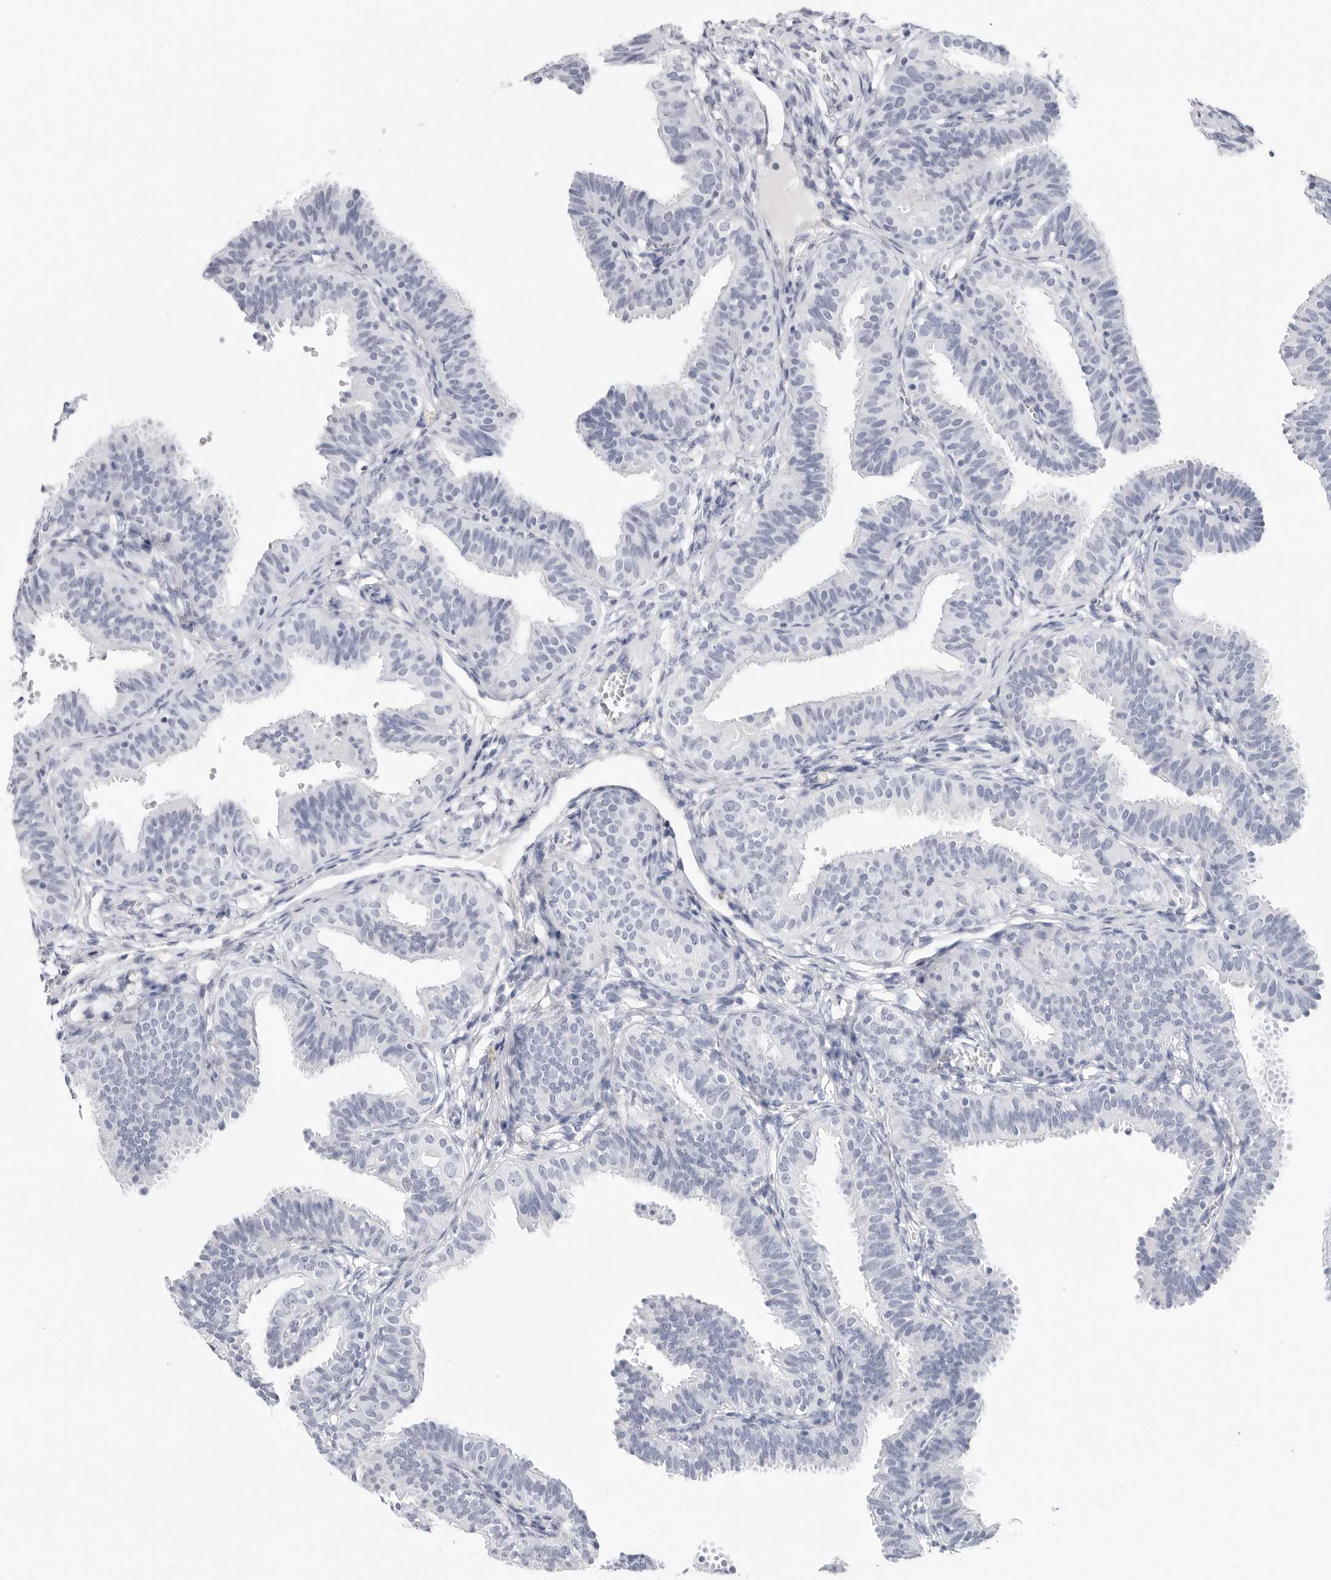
{"staining": {"intensity": "negative", "quantity": "none", "location": "none"}, "tissue": "fallopian tube", "cell_type": "Glandular cells", "image_type": "normal", "snomed": [{"axis": "morphology", "description": "Normal tissue, NOS"}, {"axis": "topography", "description": "Fallopian tube"}], "caption": "There is no significant staining in glandular cells of fallopian tube. (Immunohistochemistry, brightfield microscopy, high magnification).", "gene": "SLC19A1", "patient": {"sex": "female", "age": 35}}